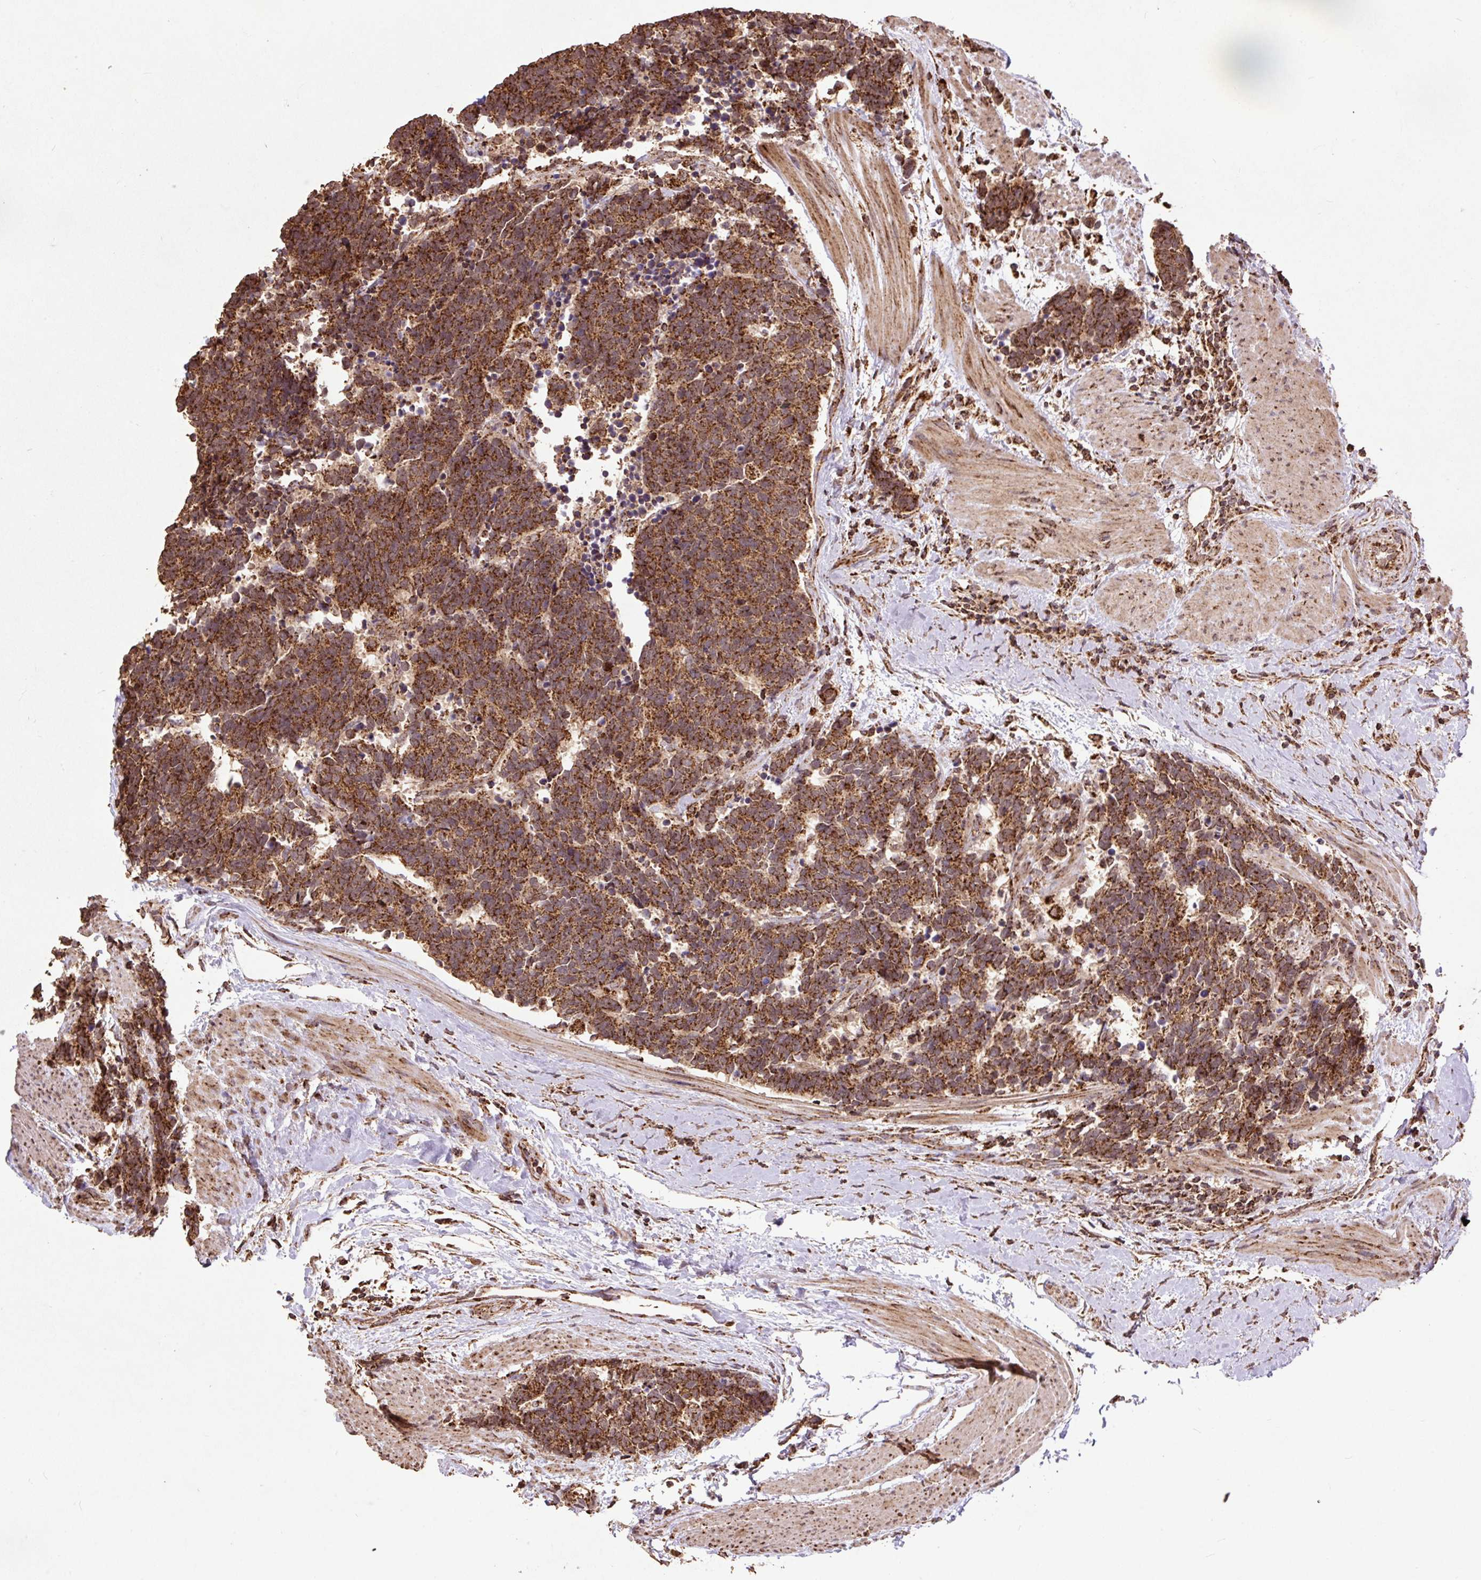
{"staining": {"intensity": "strong", "quantity": ">75%", "location": "cytoplasmic/membranous"}, "tissue": "carcinoid", "cell_type": "Tumor cells", "image_type": "cancer", "snomed": [{"axis": "morphology", "description": "Carcinoid, malignant, NOS"}, {"axis": "topography", "description": "Colon"}], "caption": "The histopathology image reveals immunohistochemical staining of carcinoid. There is strong cytoplasmic/membranous staining is seen in about >75% of tumor cells.", "gene": "ATP5F1A", "patient": {"sex": "female", "age": 52}}